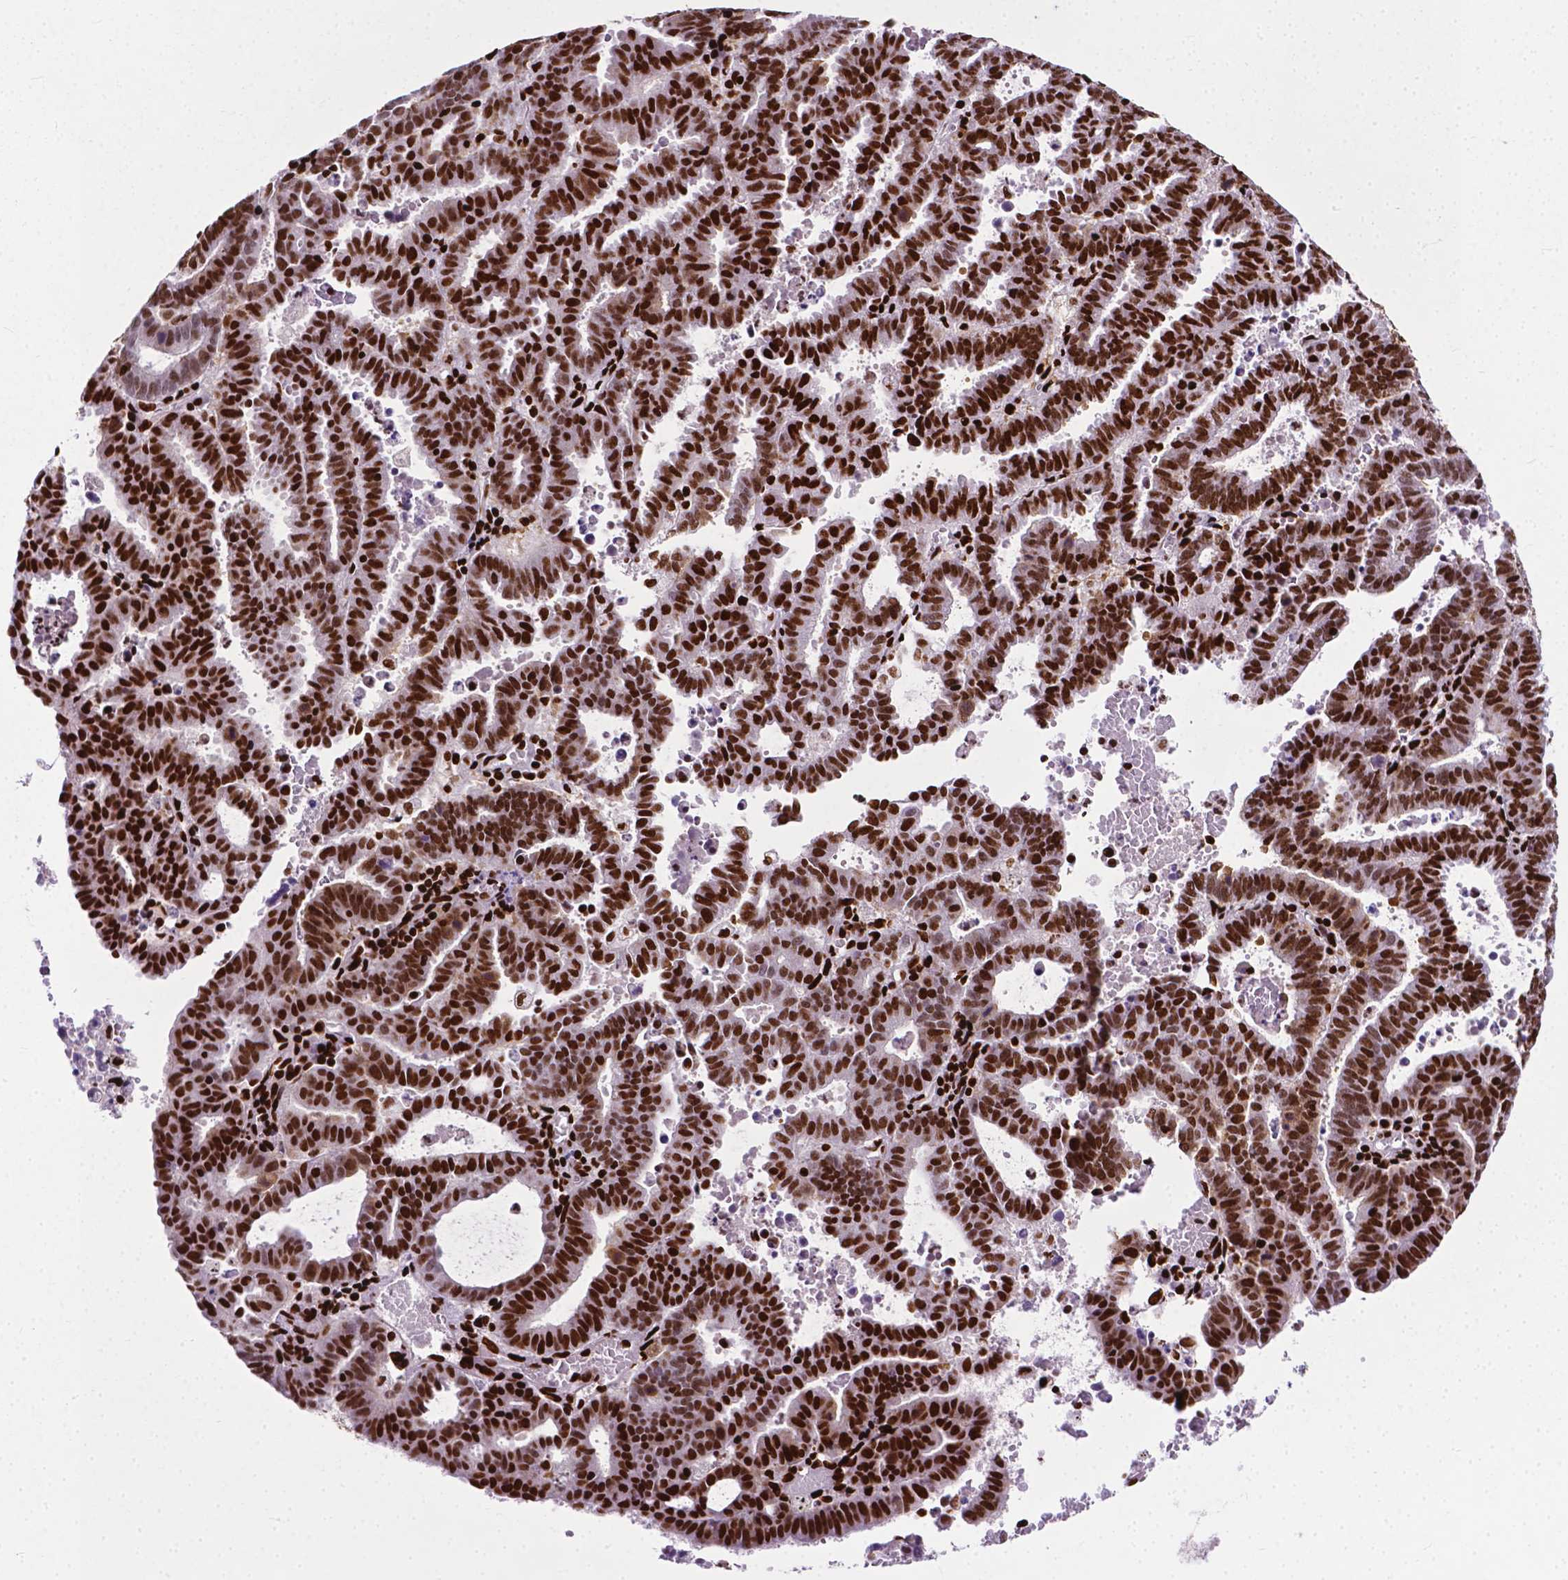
{"staining": {"intensity": "strong", "quantity": ">75%", "location": "nuclear"}, "tissue": "endometrial cancer", "cell_type": "Tumor cells", "image_type": "cancer", "snomed": [{"axis": "morphology", "description": "Adenocarcinoma, NOS"}, {"axis": "topography", "description": "Uterus"}], "caption": "Immunohistochemical staining of human endometrial cancer (adenocarcinoma) exhibits strong nuclear protein expression in about >75% of tumor cells.", "gene": "SMIM5", "patient": {"sex": "female", "age": 83}}